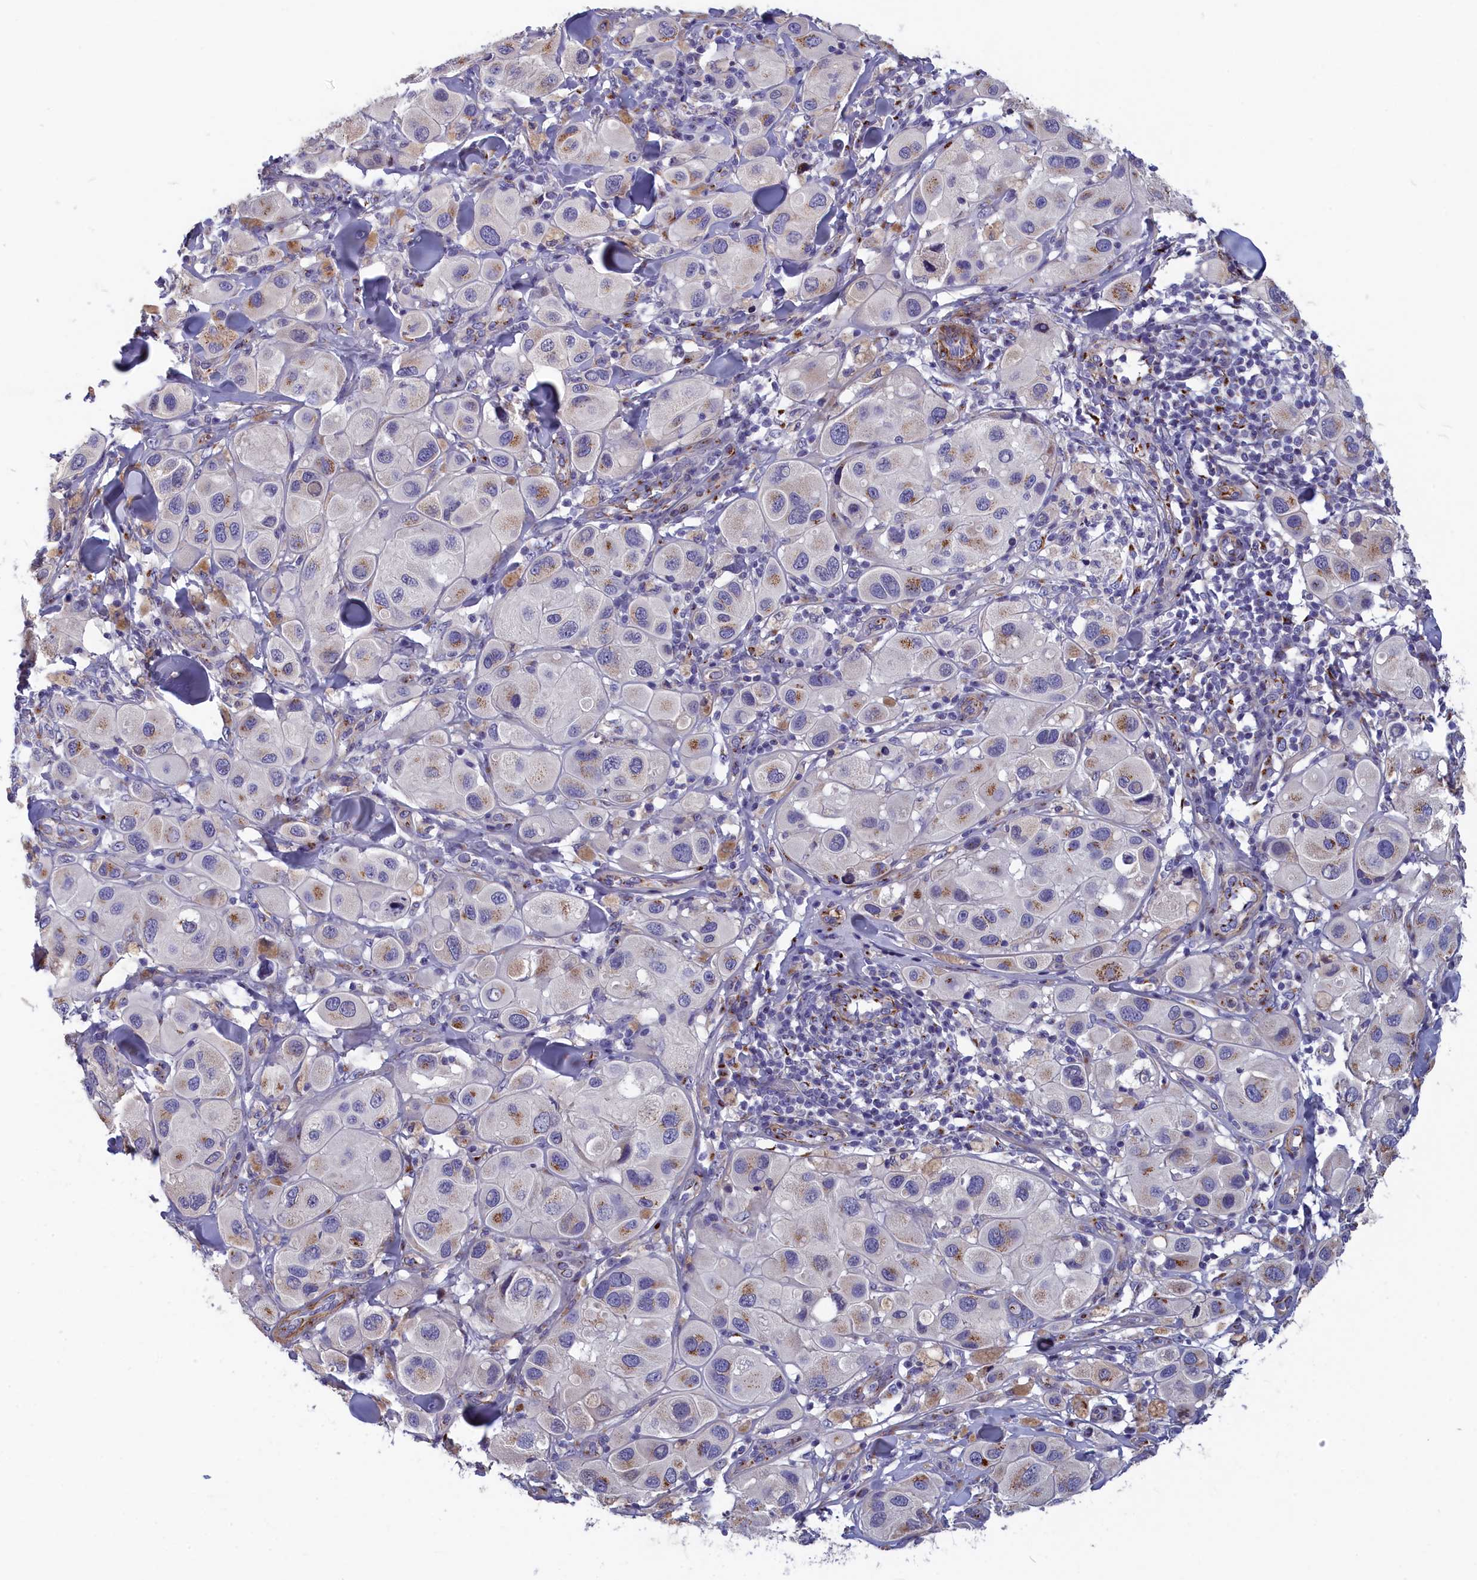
{"staining": {"intensity": "moderate", "quantity": "<25%", "location": "cytoplasmic/membranous"}, "tissue": "melanoma", "cell_type": "Tumor cells", "image_type": "cancer", "snomed": [{"axis": "morphology", "description": "Malignant melanoma, Metastatic site"}, {"axis": "topography", "description": "Skin"}], "caption": "This photomicrograph shows IHC staining of human melanoma, with low moderate cytoplasmic/membranous staining in about <25% of tumor cells.", "gene": "TUBGCP4", "patient": {"sex": "male", "age": 41}}